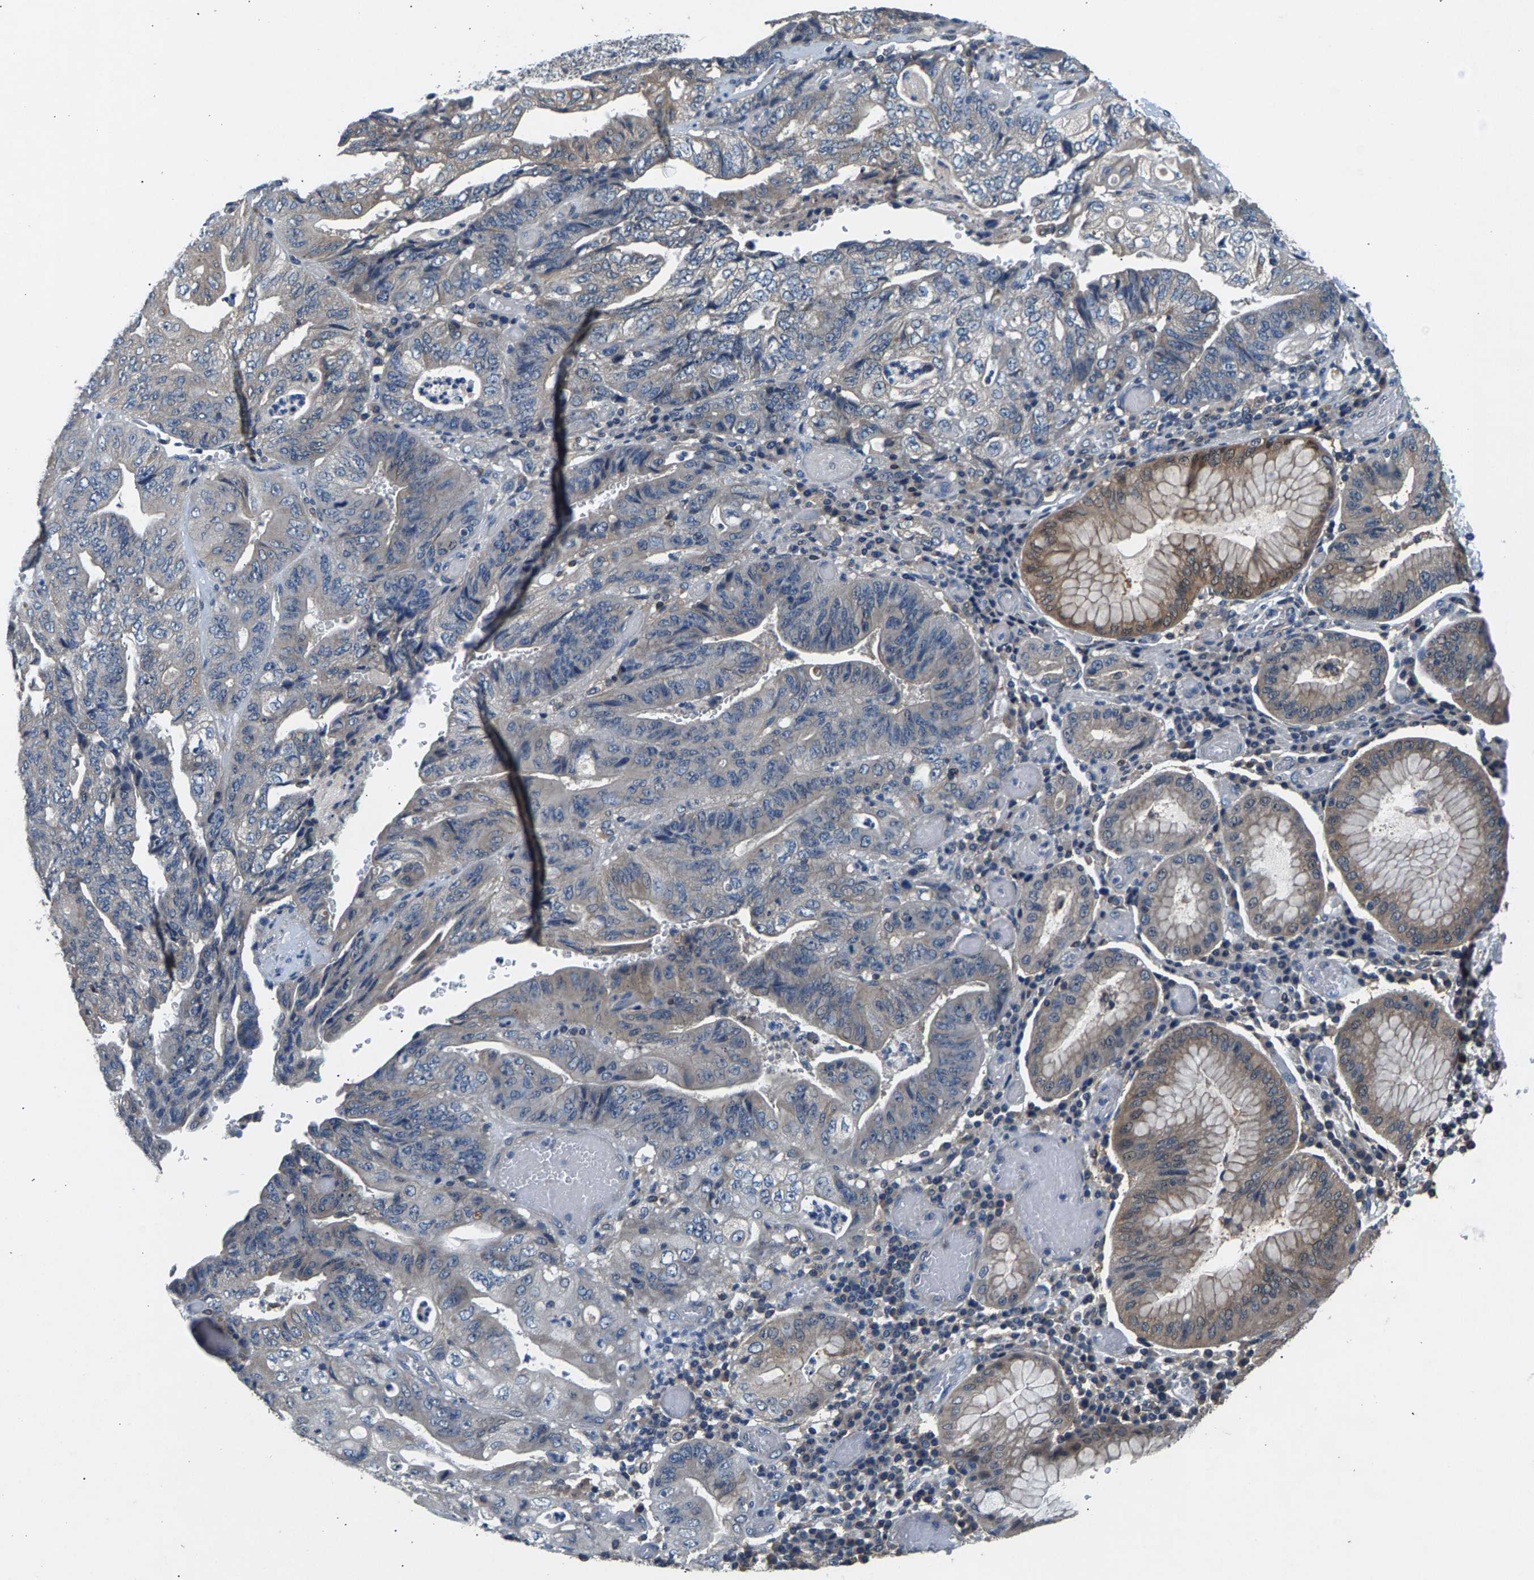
{"staining": {"intensity": "weak", "quantity": "<25%", "location": "cytoplasmic/membranous"}, "tissue": "stomach cancer", "cell_type": "Tumor cells", "image_type": "cancer", "snomed": [{"axis": "morphology", "description": "Adenocarcinoma, NOS"}, {"axis": "topography", "description": "Stomach"}], "caption": "This is a micrograph of immunohistochemistry staining of stomach adenocarcinoma, which shows no positivity in tumor cells.", "gene": "NT5C", "patient": {"sex": "female", "age": 73}}